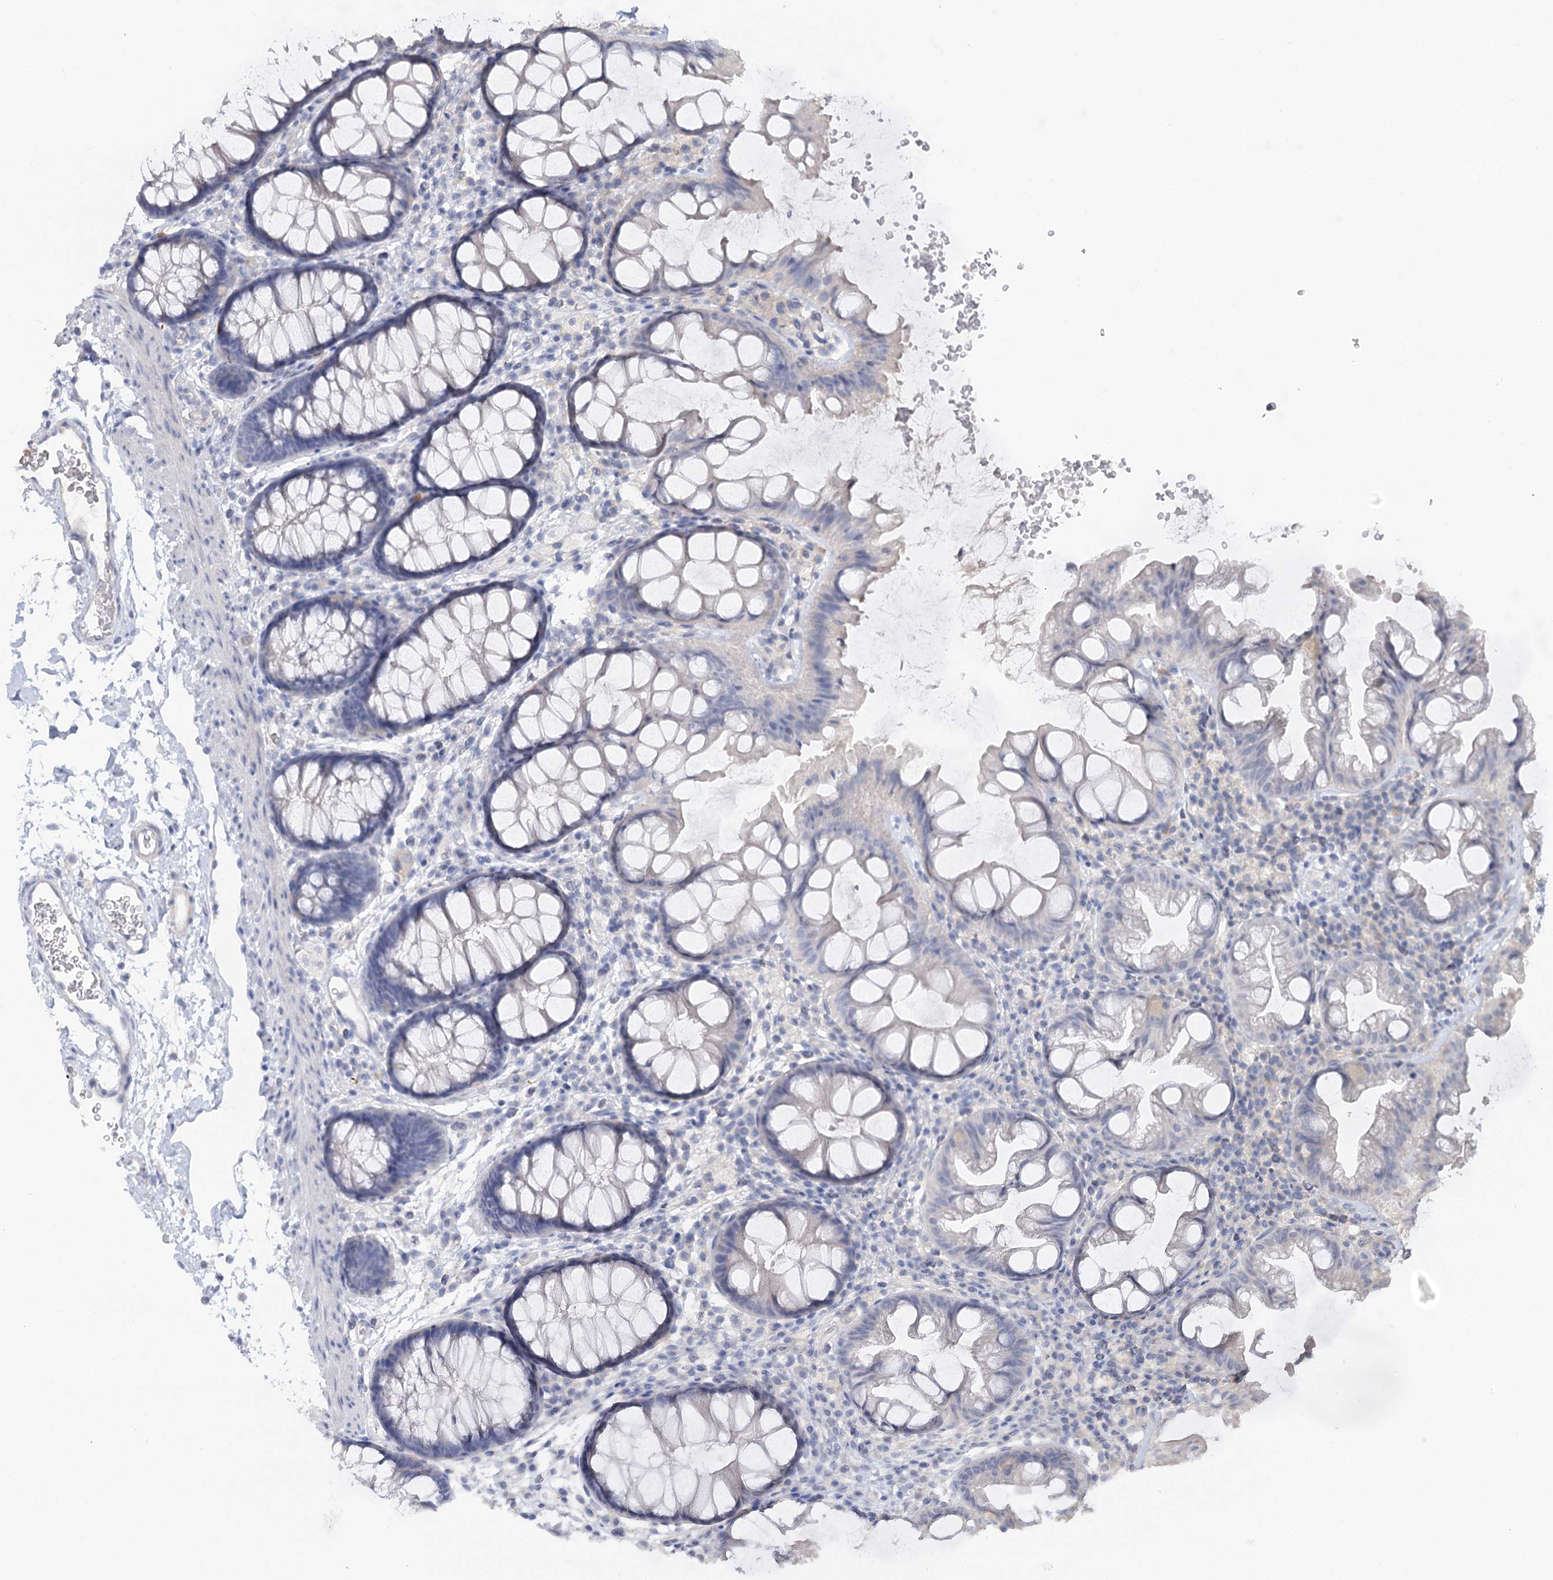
{"staining": {"intensity": "negative", "quantity": "none", "location": "none"}, "tissue": "colon", "cell_type": "Endothelial cells", "image_type": "normal", "snomed": [{"axis": "morphology", "description": "Normal tissue, NOS"}, {"axis": "topography", "description": "Colon"}], "caption": "IHC image of benign human colon stained for a protein (brown), which exhibits no staining in endothelial cells. (DAB (3,3'-diaminobenzidine) IHC with hematoxylin counter stain).", "gene": "EPB41L5", "patient": {"sex": "female", "age": 62}}